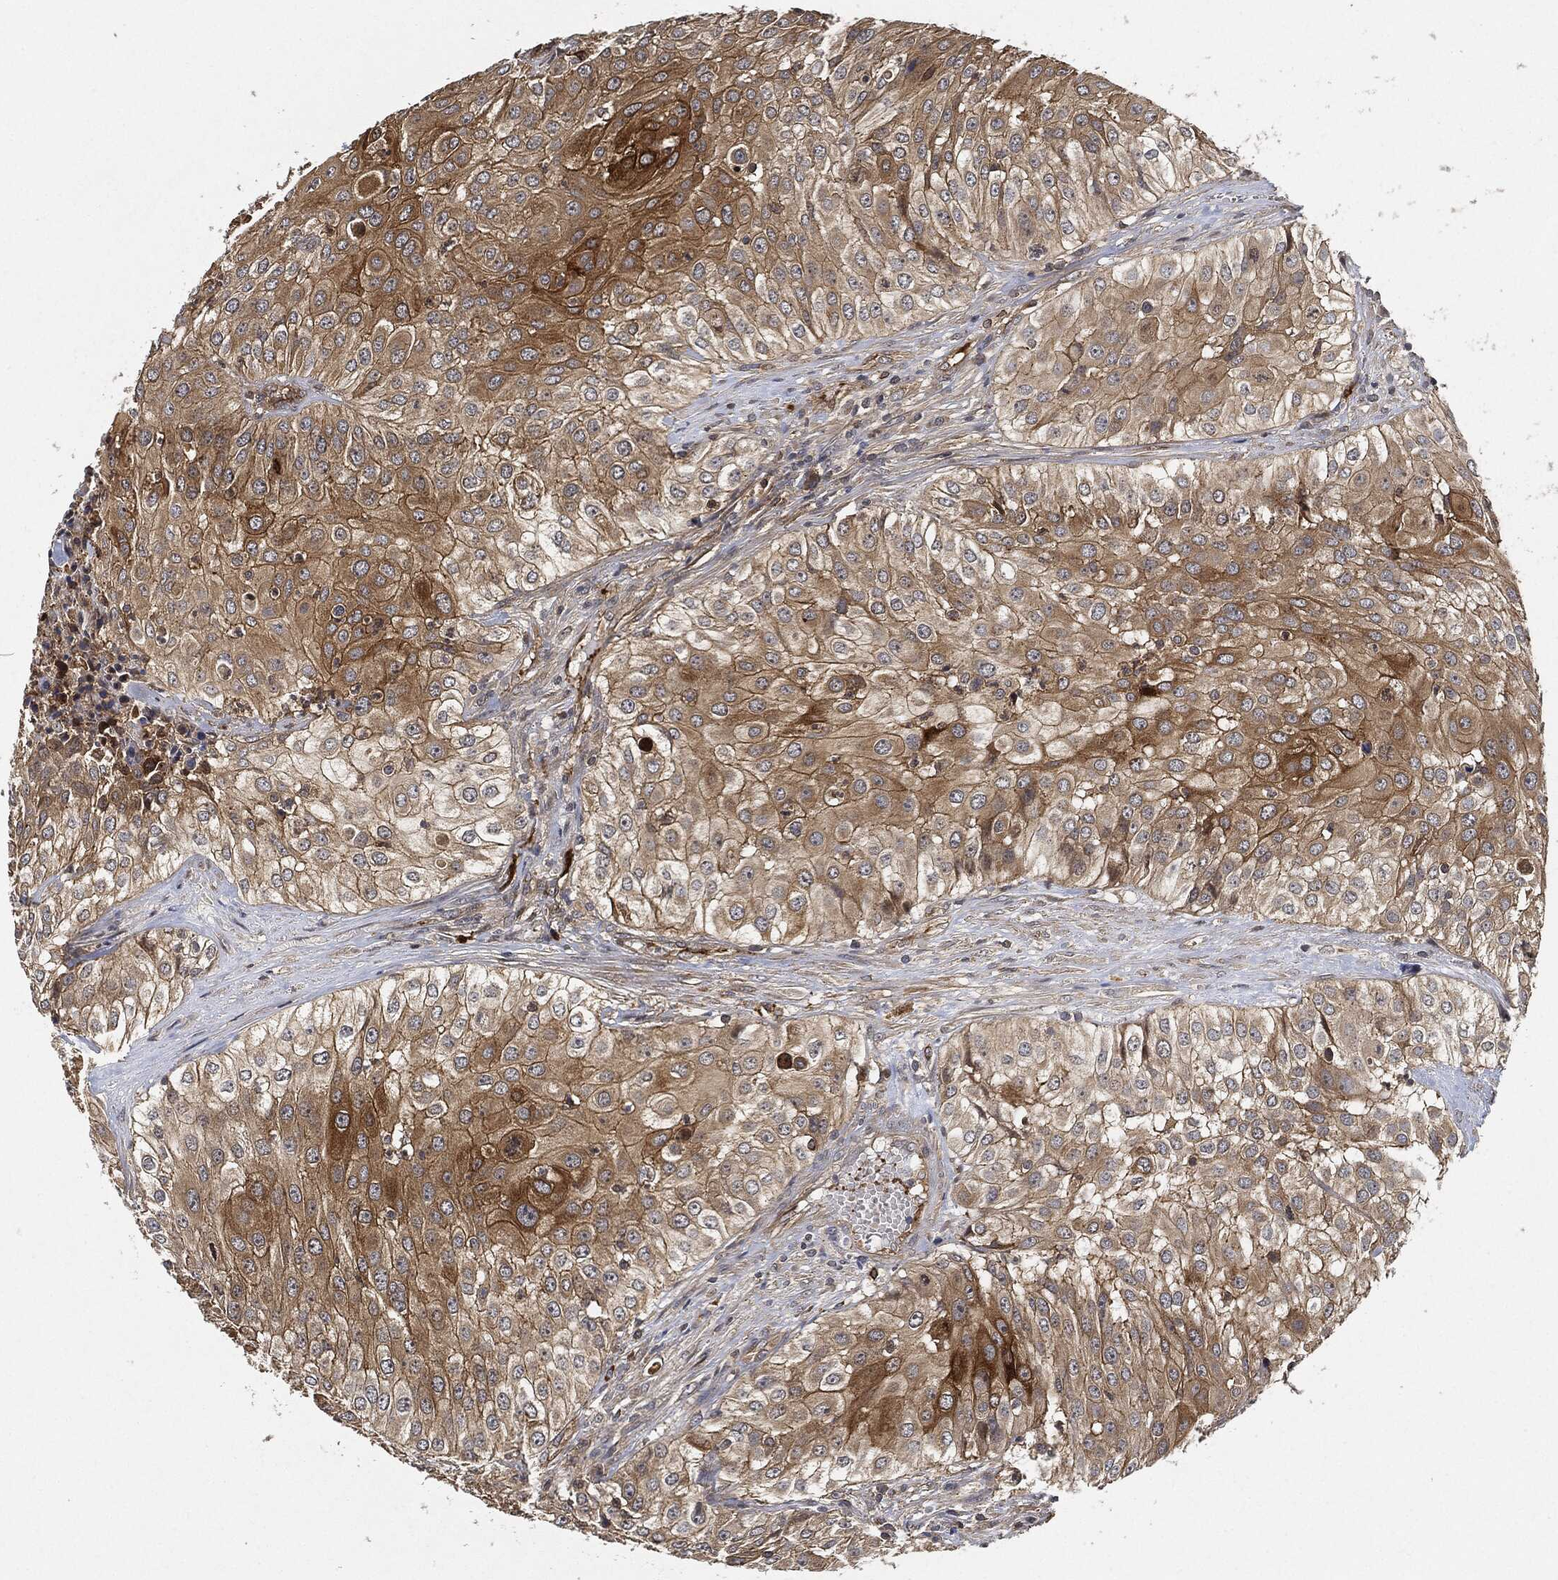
{"staining": {"intensity": "strong", "quantity": "25%-75%", "location": "cytoplasmic/membranous"}, "tissue": "urothelial cancer", "cell_type": "Tumor cells", "image_type": "cancer", "snomed": [{"axis": "morphology", "description": "Urothelial carcinoma, High grade"}, {"axis": "topography", "description": "Urinary bladder"}], "caption": "An image of human high-grade urothelial carcinoma stained for a protein reveals strong cytoplasmic/membranous brown staining in tumor cells.", "gene": "MAP3K3", "patient": {"sex": "female", "age": 79}}